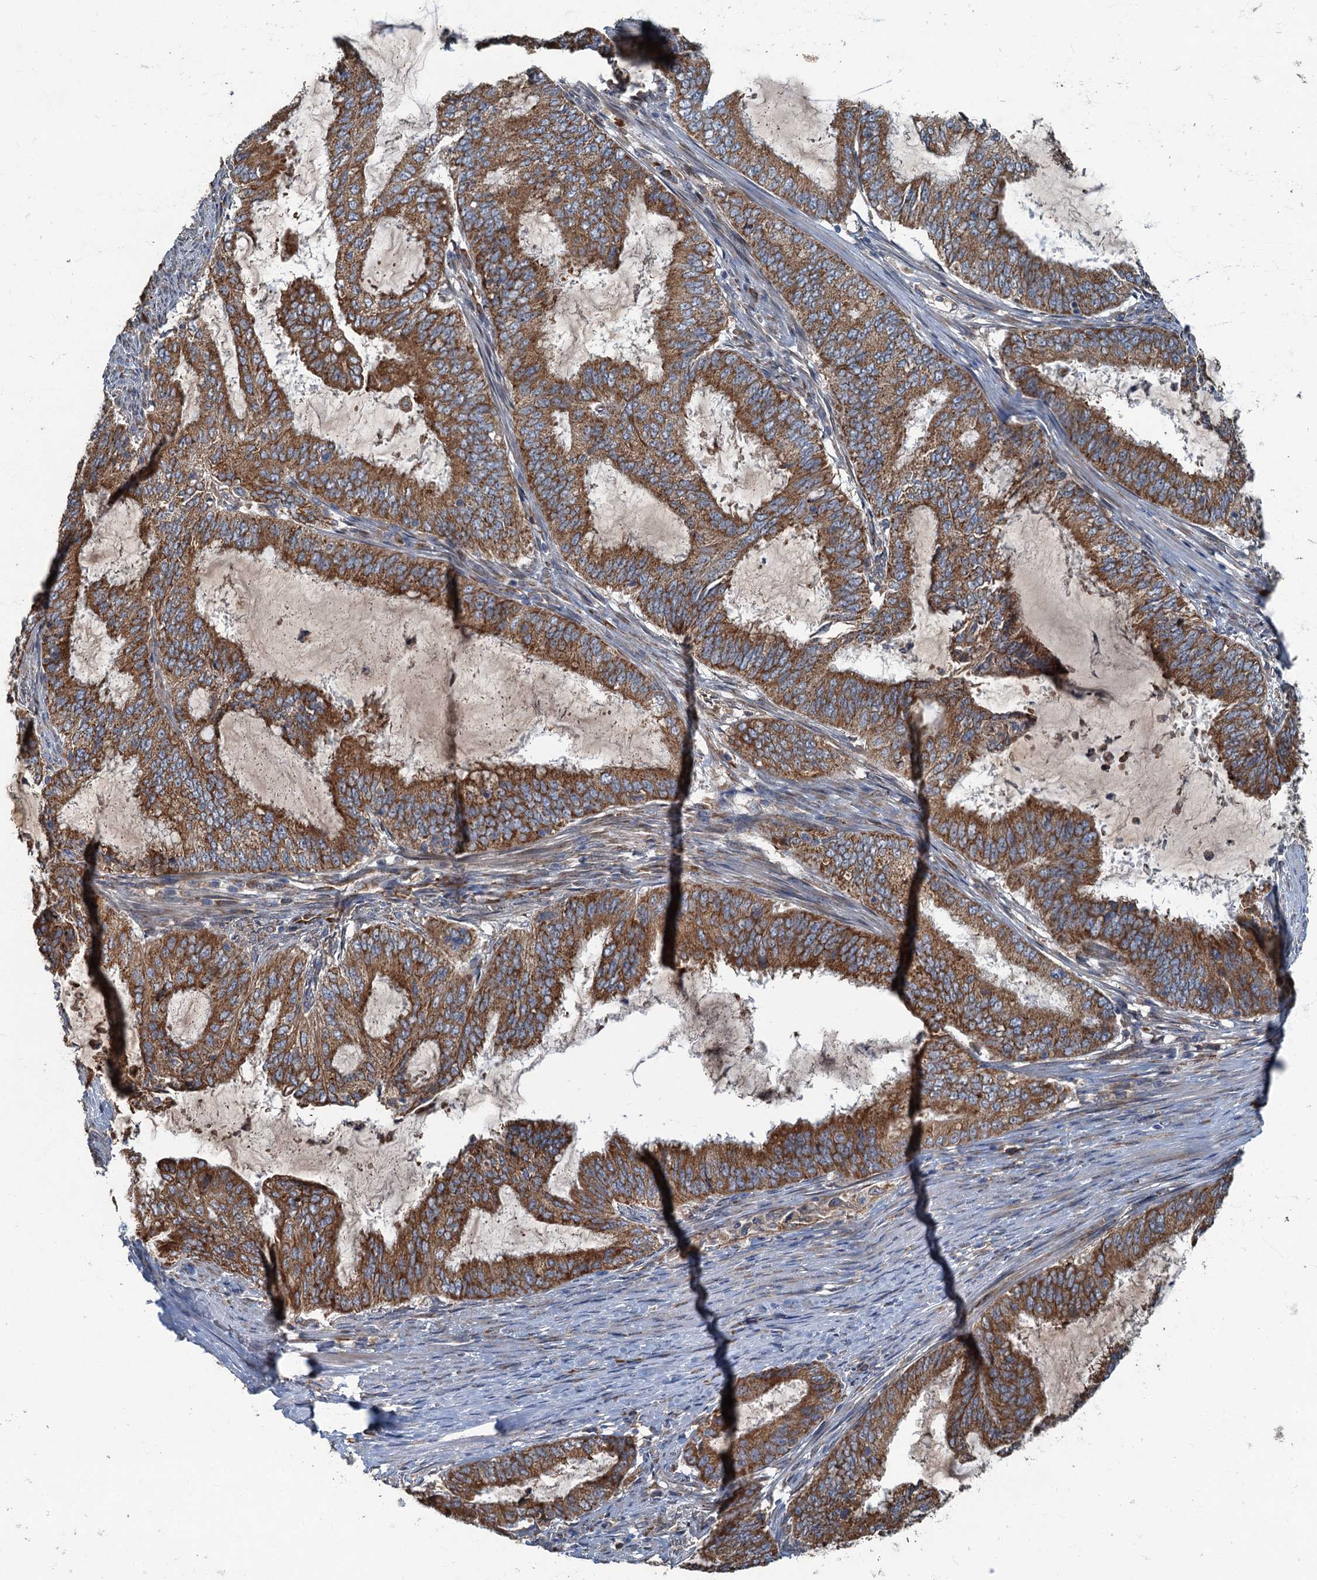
{"staining": {"intensity": "strong", "quantity": ">75%", "location": "cytoplasmic/membranous"}, "tissue": "endometrial cancer", "cell_type": "Tumor cells", "image_type": "cancer", "snomed": [{"axis": "morphology", "description": "Adenocarcinoma, NOS"}, {"axis": "topography", "description": "Endometrium"}], "caption": "Tumor cells reveal high levels of strong cytoplasmic/membranous positivity in approximately >75% of cells in human endometrial cancer (adenocarcinoma).", "gene": "SPDYC", "patient": {"sex": "female", "age": 51}}